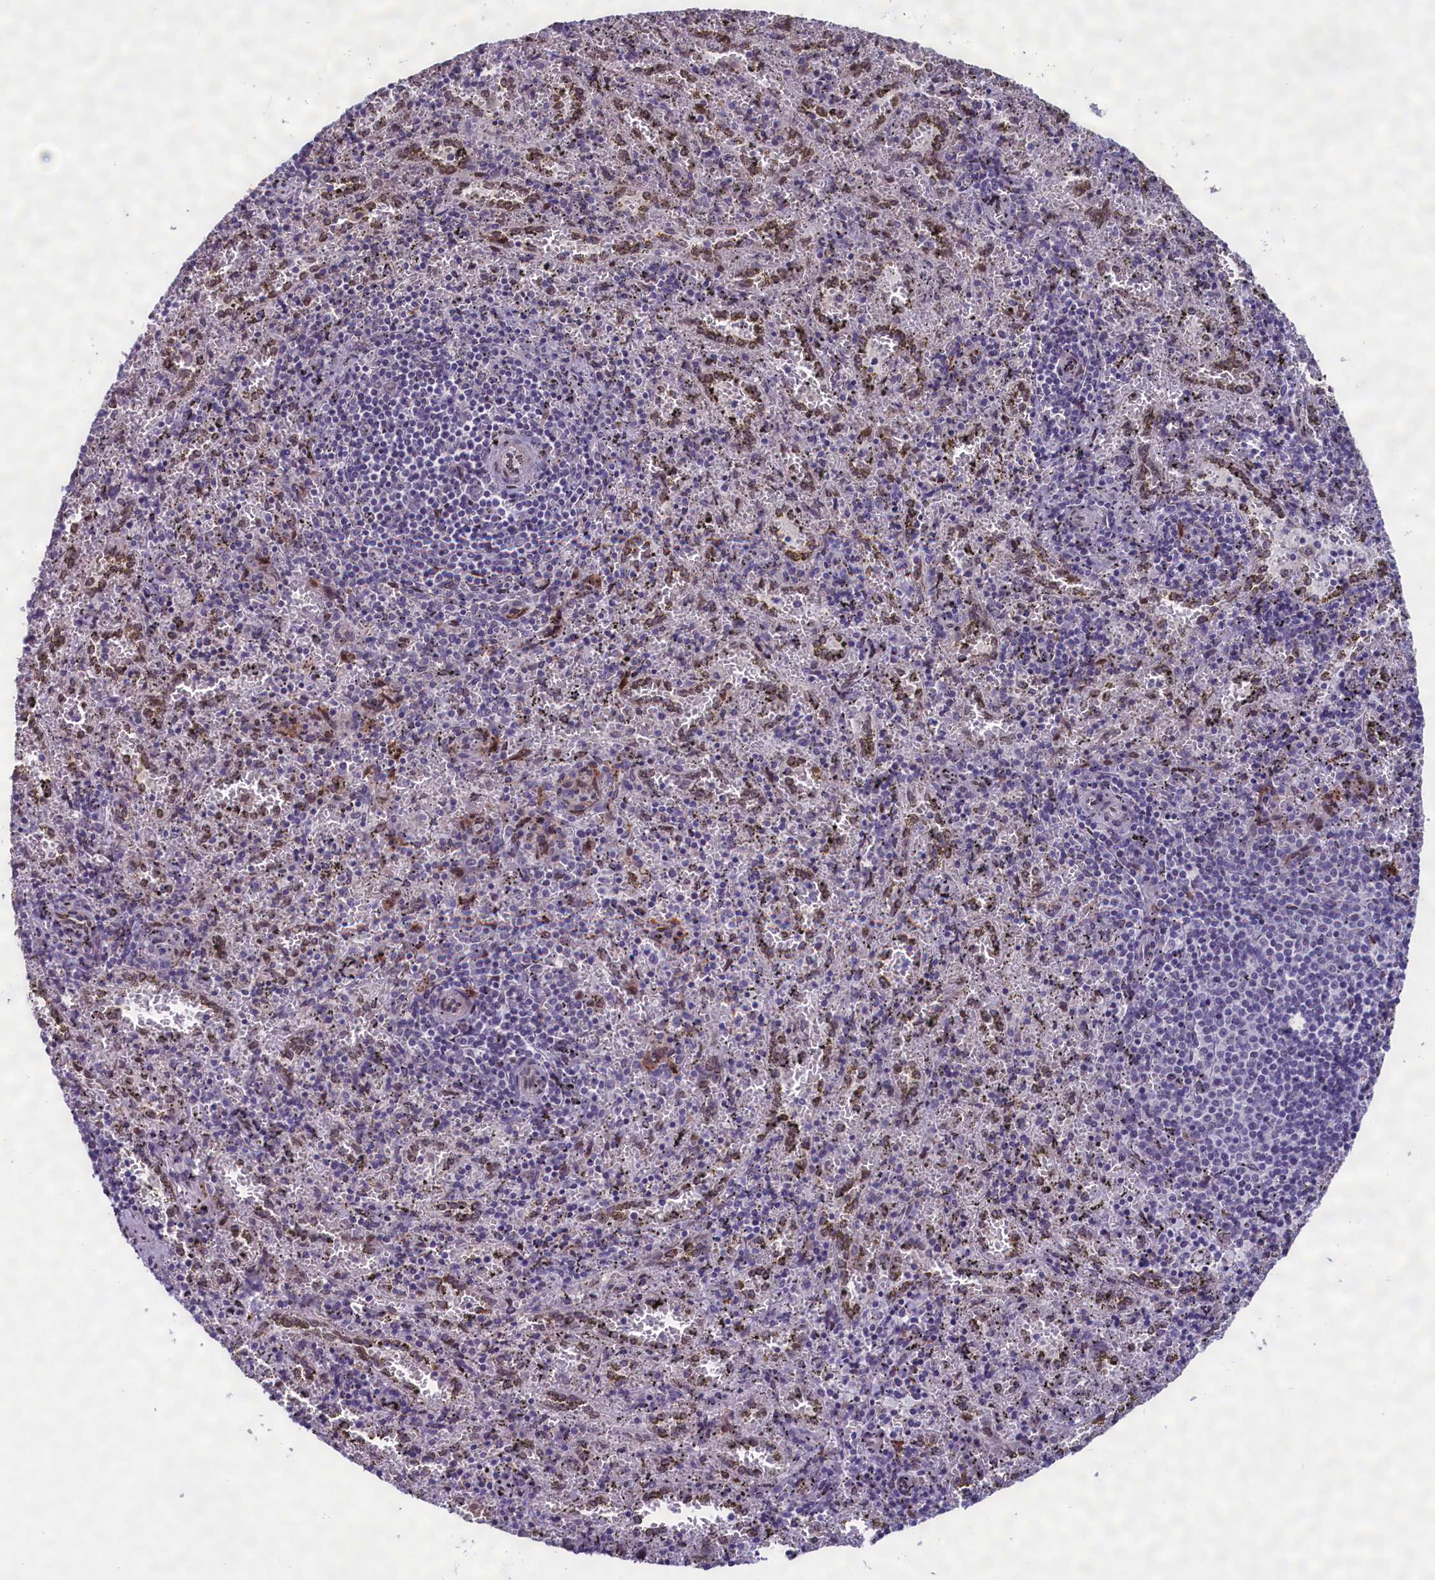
{"staining": {"intensity": "negative", "quantity": "none", "location": "none"}, "tissue": "spleen", "cell_type": "Cells in red pulp", "image_type": "normal", "snomed": [{"axis": "morphology", "description": "Normal tissue, NOS"}, {"axis": "topography", "description": "Spleen"}], "caption": "An immunohistochemistry image of benign spleen is shown. There is no staining in cells in red pulp of spleen. The staining was performed using DAB (3,3'-diaminobenzidine) to visualize the protein expression in brown, while the nuclei were stained in blue with hematoxylin (Magnification: 20x).", "gene": "GPSM1", "patient": {"sex": "male", "age": 11}}